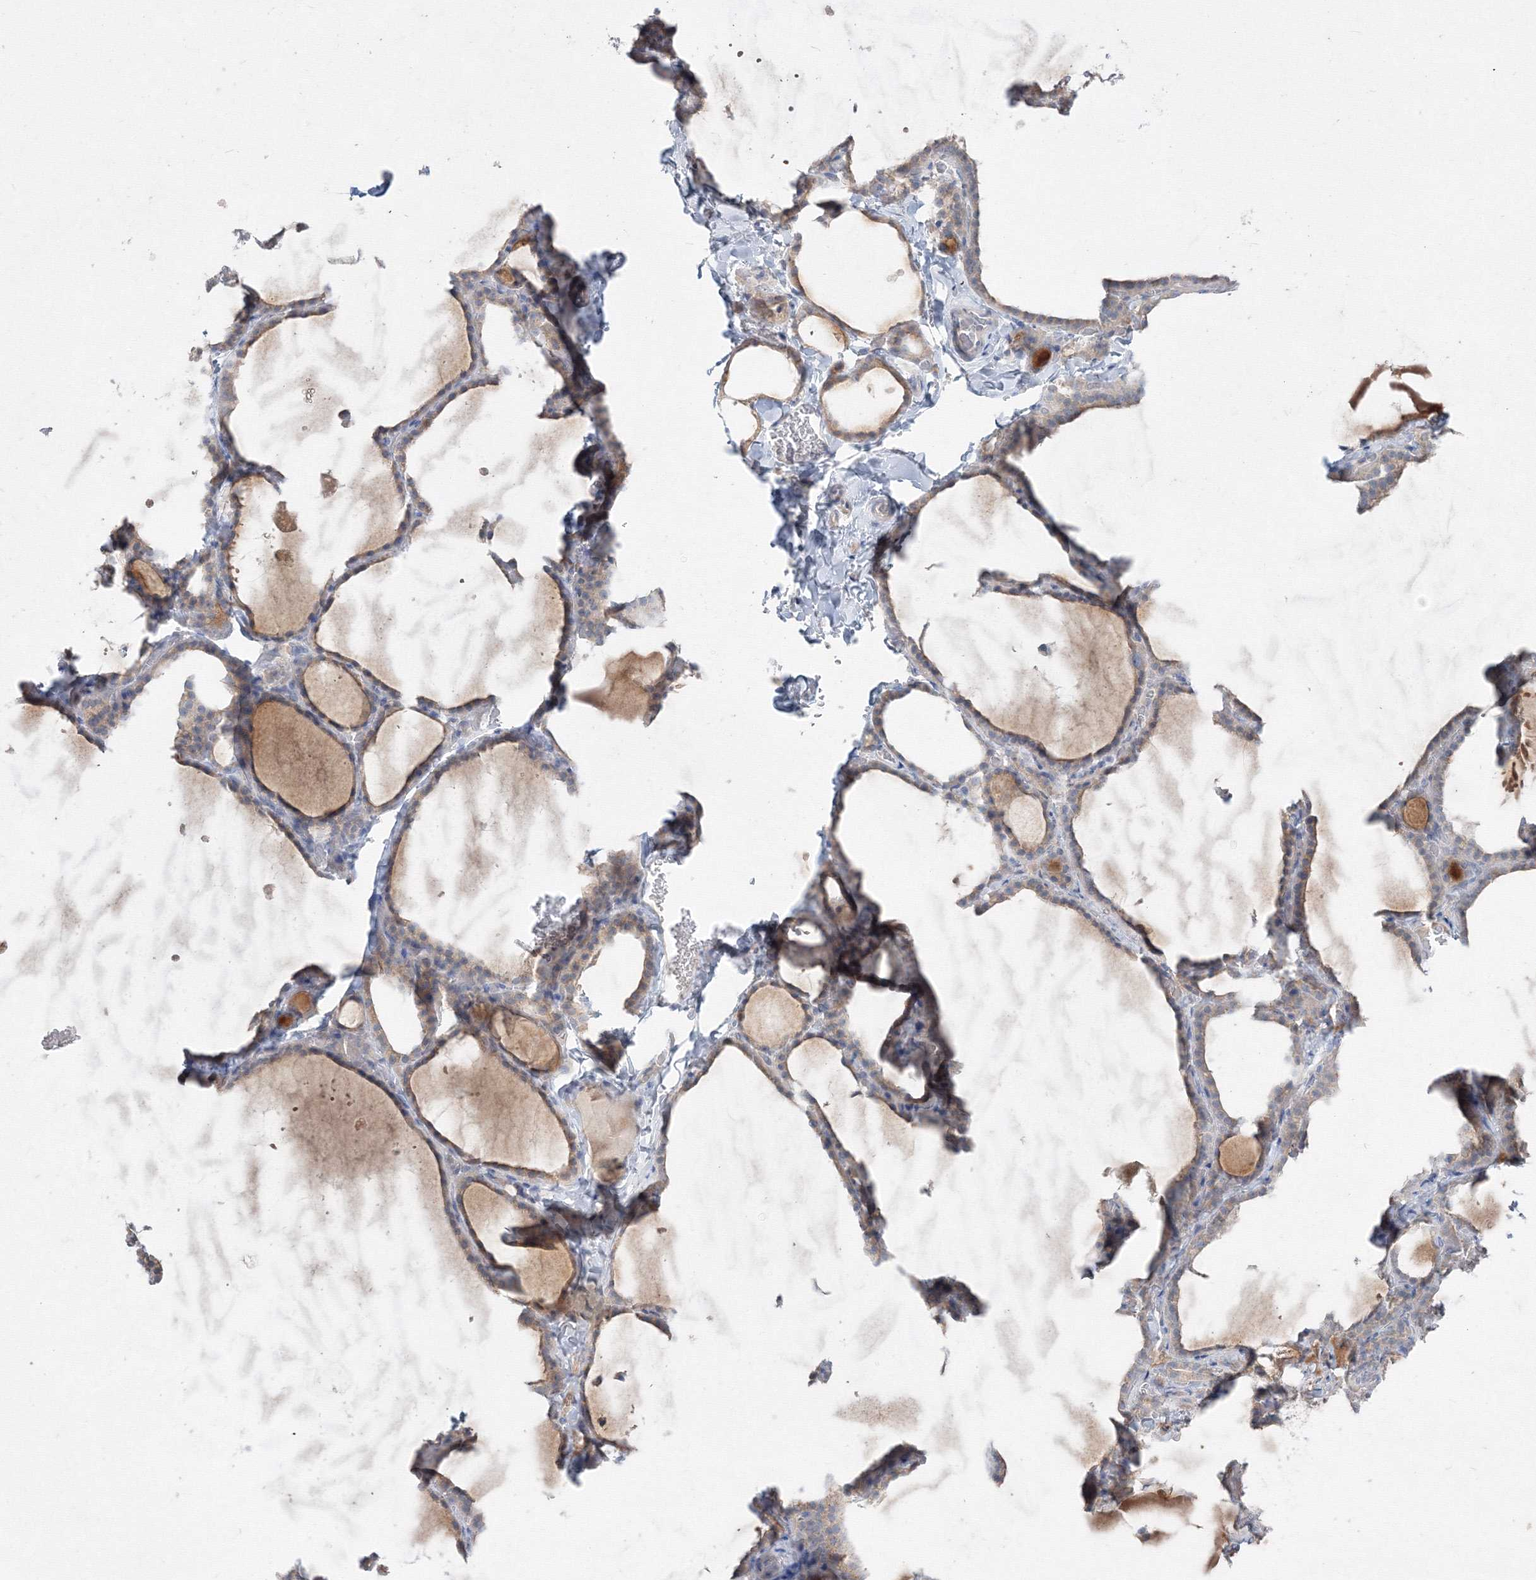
{"staining": {"intensity": "weak", "quantity": "25%-75%", "location": "cytoplasmic/membranous"}, "tissue": "thyroid gland", "cell_type": "Glandular cells", "image_type": "normal", "snomed": [{"axis": "morphology", "description": "Normal tissue, NOS"}, {"axis": "topography", "description": "Thyroid gland"}], "caption": "Weak cytoplasmic/membranous protein staining is present in about 25%-75% of glandular cells in thyroid gland. (DAB (3,3'-diaminobenzidine) IHC with brightfield microscopy, high magnification).", "gene": "FBXL8", "patient": {"sex": "female", "age": 22}}